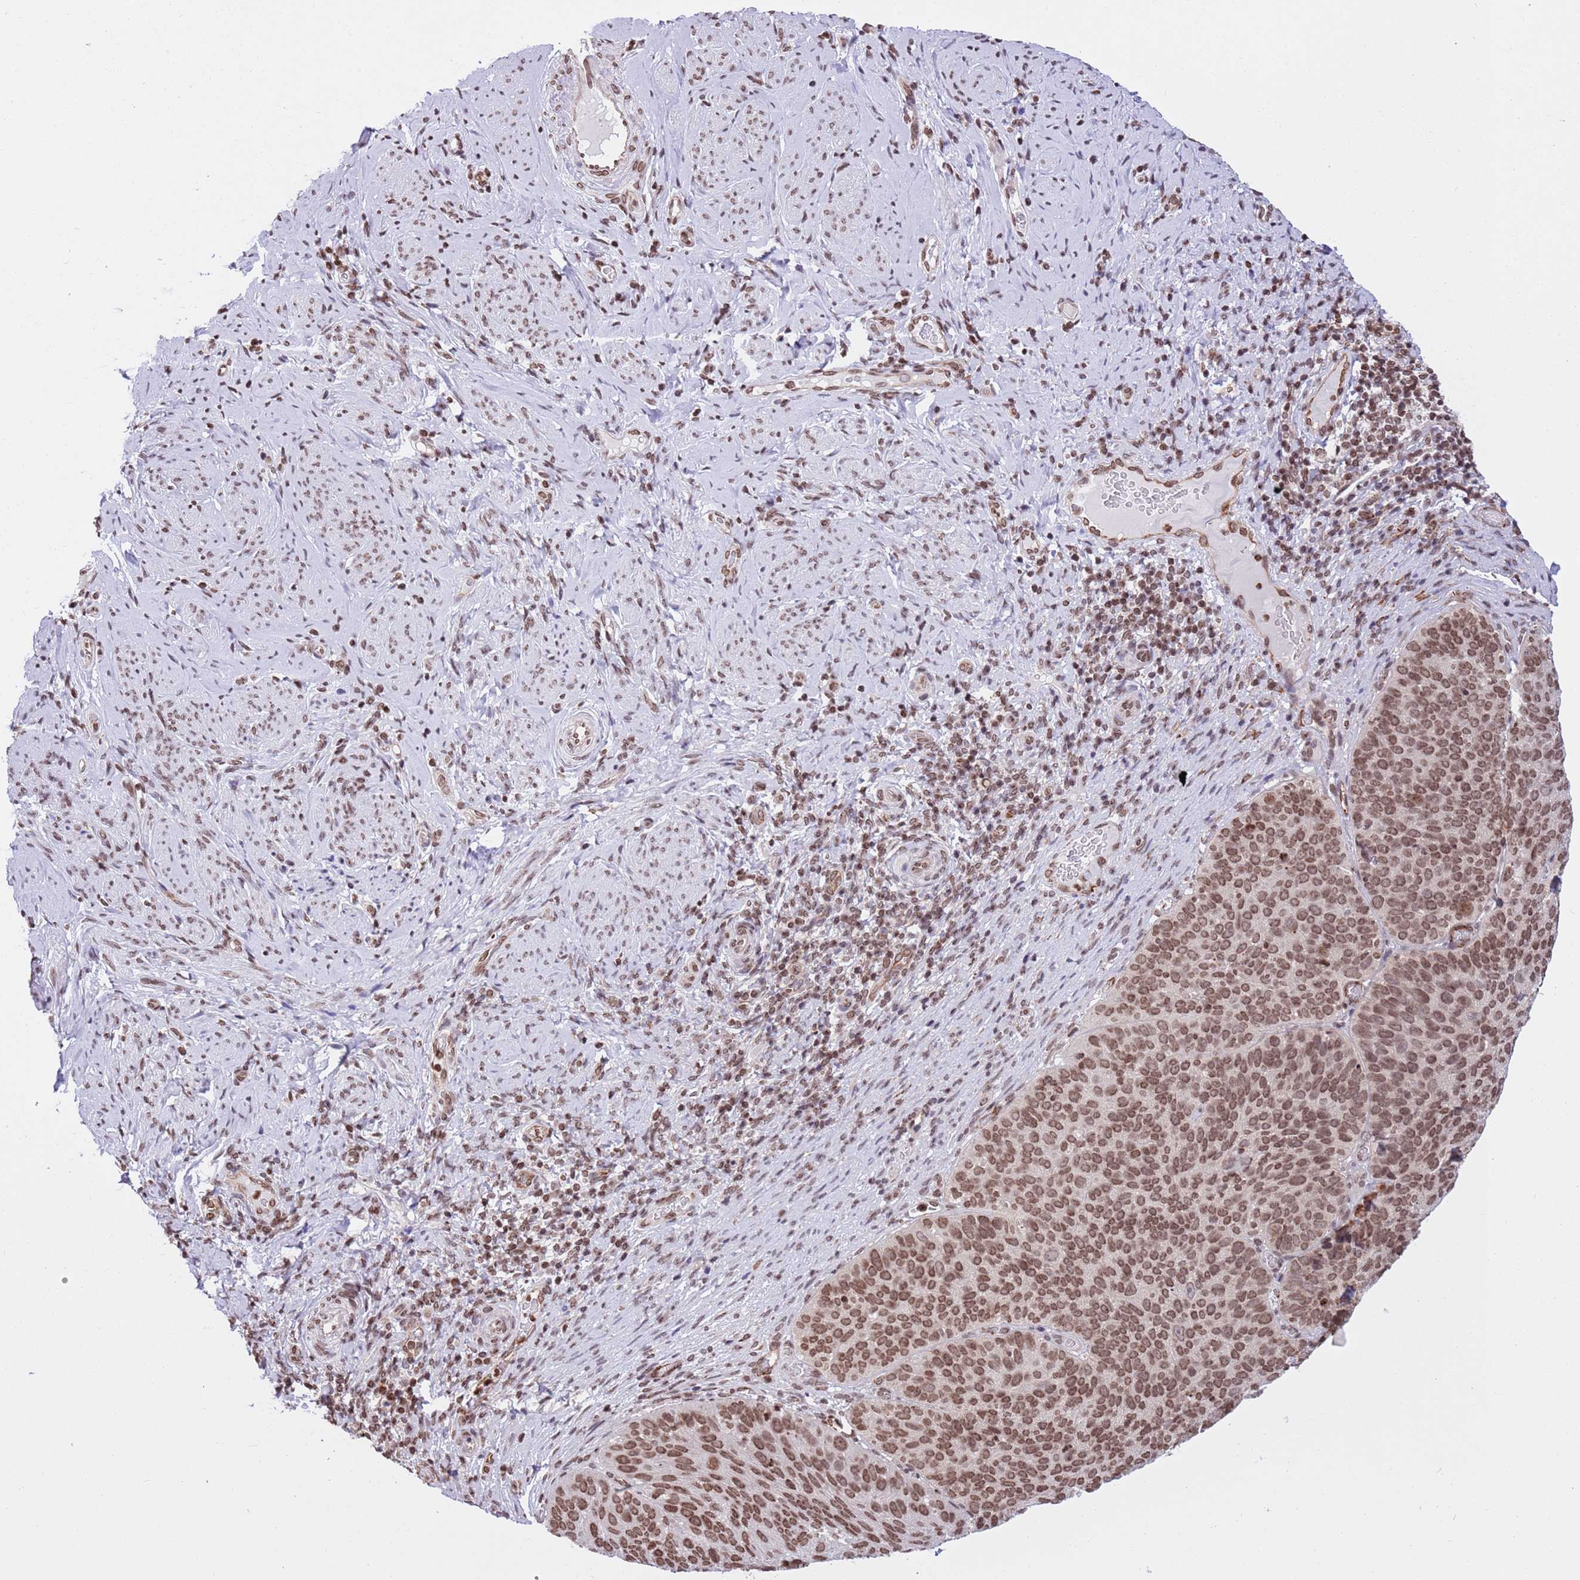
{"staining": {"intensity": "moderate", "quantity": ">75%", "location": "nuclear"}, "tissue": "cervical cancer", "cell_type": "Tumor cells", "image_type": "cancer", "snomed": [{"axis": "morphology", "description": "Squamous cell carcinoma, NOS"}, {"axis": "topography", "description": "Cervix"}], "caption": "Brown immunohistochemical staining in human cervical cancer (squamous cell carcinoma) displays moderate nuclear positivity in approximately >75% of tumor cells.", "gene": "NRIP1", "patient": {"sex": "female", "age": 80}}